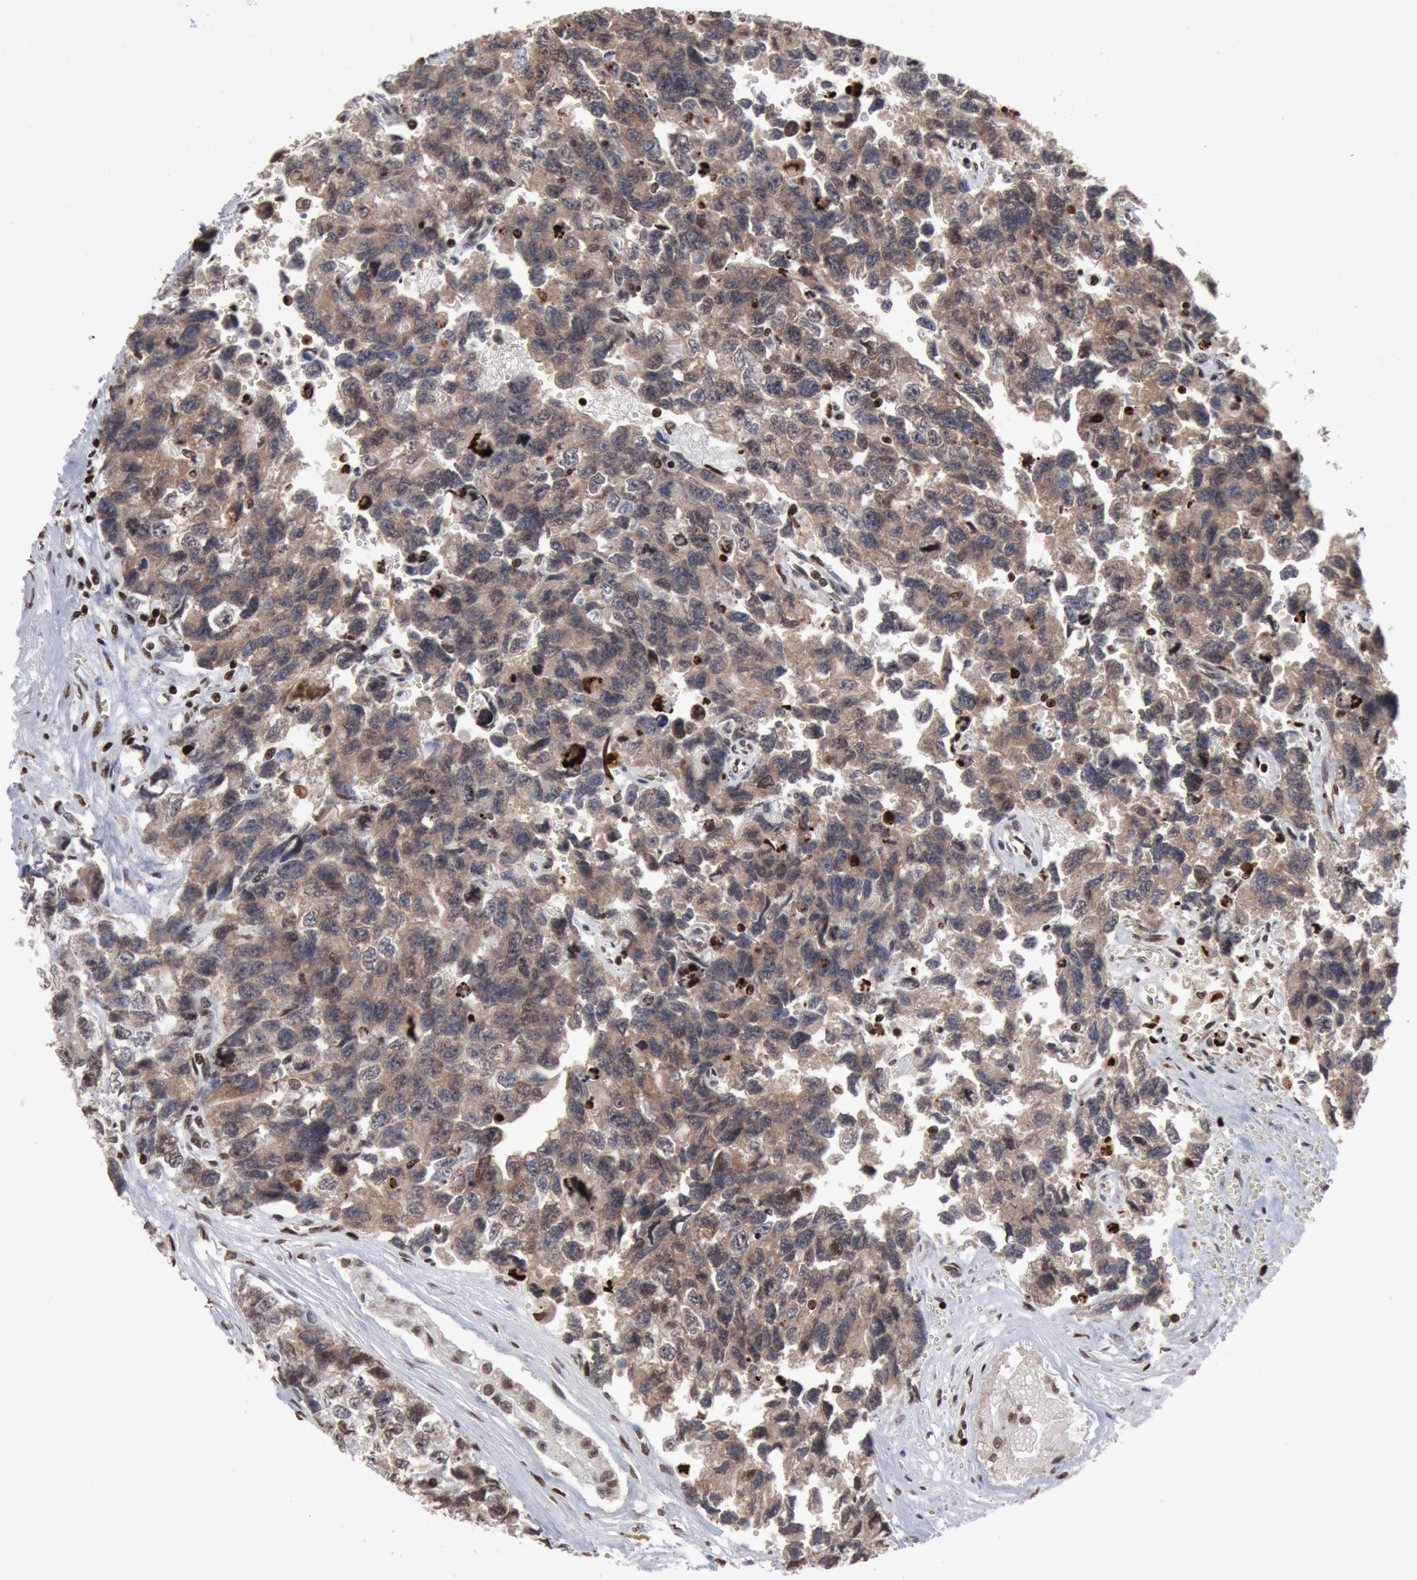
{"staining": {"intensity": "moderate", "quantity": ">75%", "location": "cytoplasmic/membranous"}, "tissue": "testis cancer", "cell_type": "Tumor cells", "image_type": "cancer", "snomed": [{"axis": "morphology", "description": "Carcinoma, Embryonal, NOS"}, {"axis": "topography", "description": "Testis"}], "caption": "Protein analysis of testis cancer tissue demonstrates moderate cytoplasmic/membranous expression in approximately >75% of tumor cells.", "gene": "SUB1", "patient": {"sex": "male", "age": 31}}